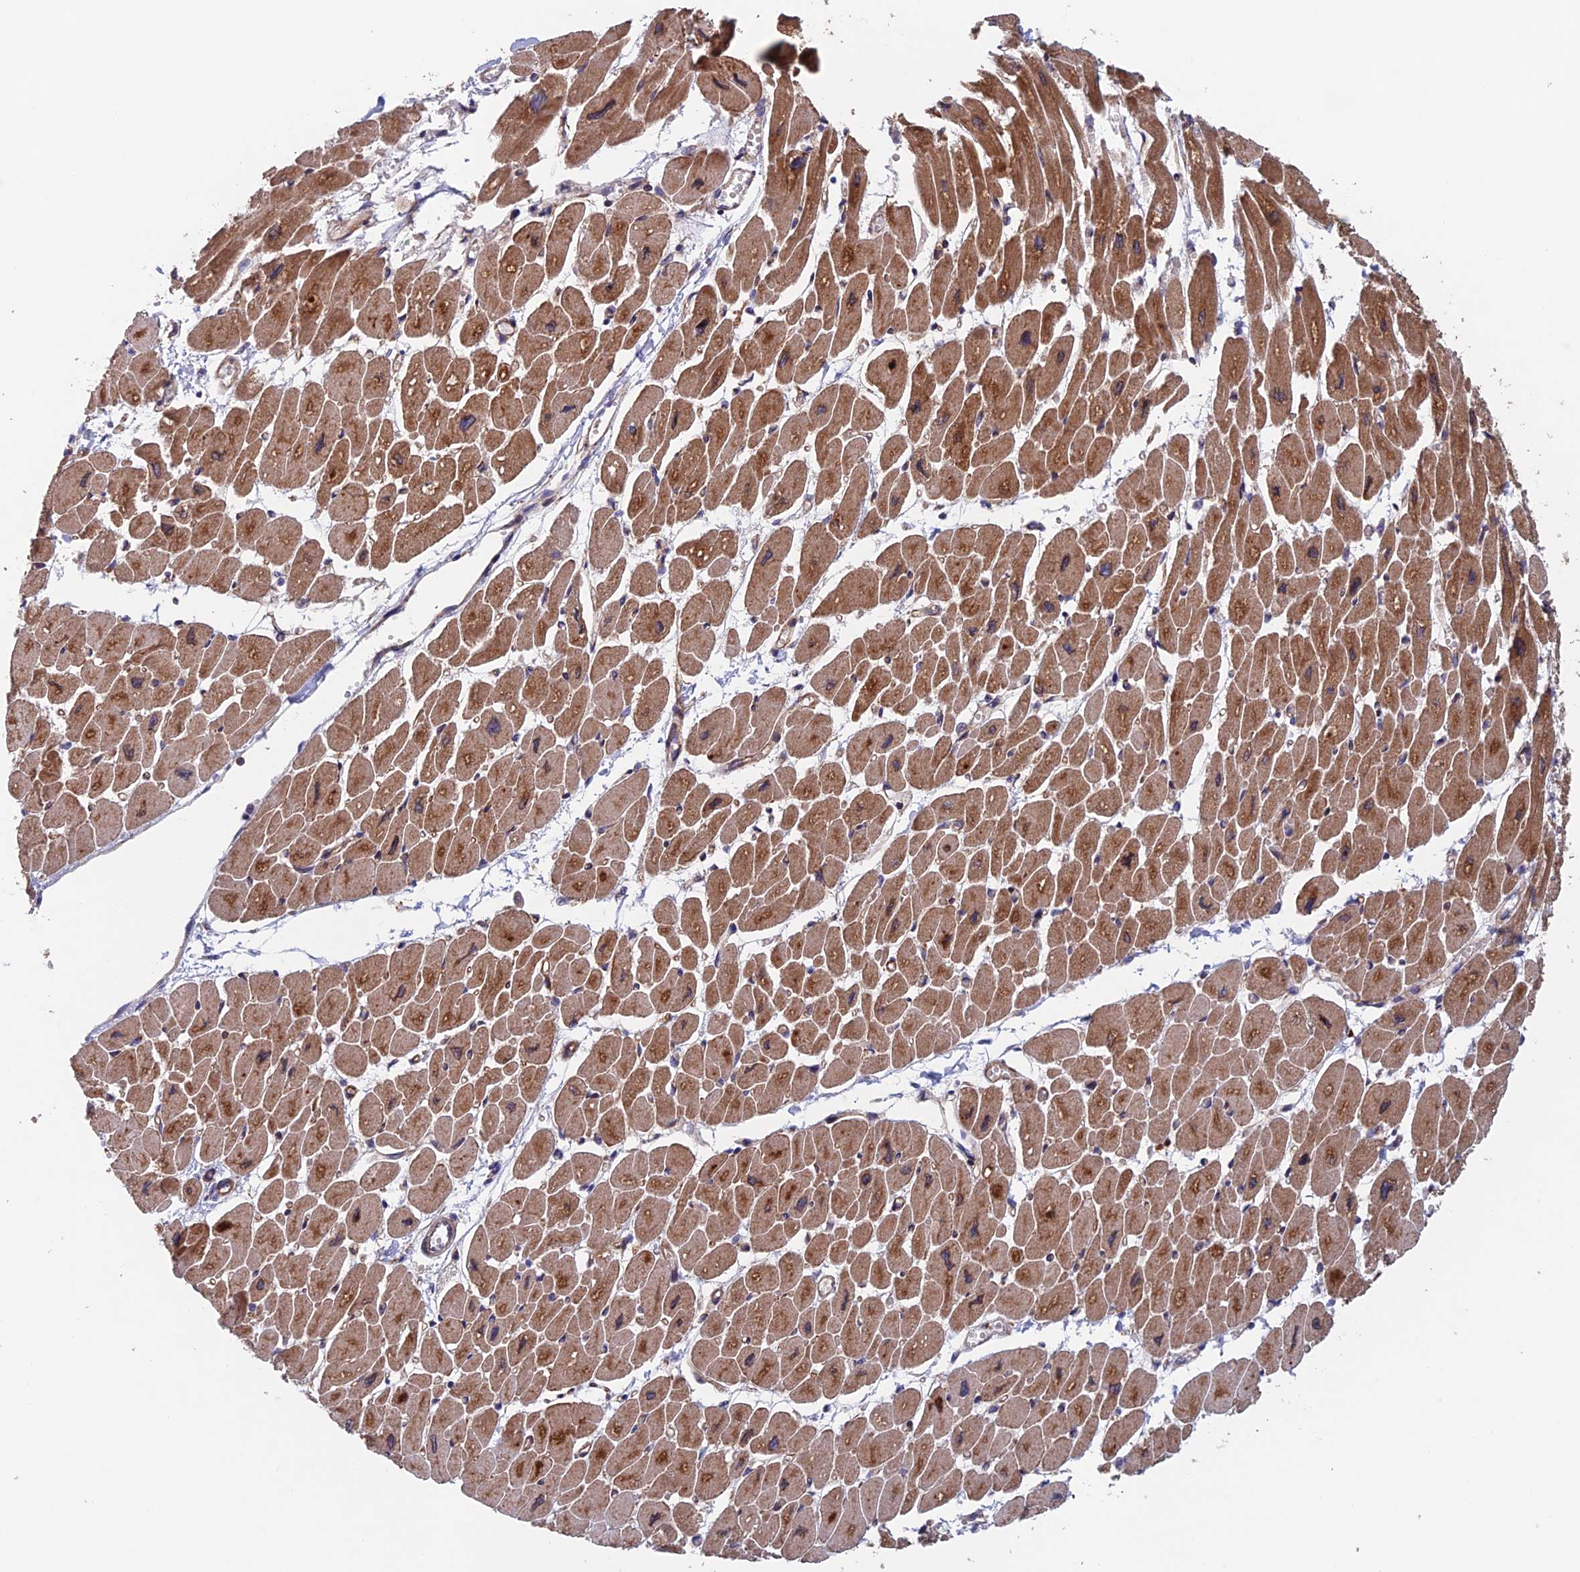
{"staining": {"intensity": "strong", "quantity": ">75%", "location": "cytoplasmic/membranous"}, "tissue": "heart muscle", "cell_type": "Cardiomyocytes", "image_type": "normal", "snomed": [{"axis": "morphology", "description": "Normal tissue, NOS"}, {"axis": "topography", "description": "Heart"}], "caption": "The image demonstrates immunohistochemical staining of normal heart muscle. There is strong cytoplasmic/membranous expression is identified in about >75% of cardiomyocytes.", "gene": "MRPL1", "patient": {"sex": "female", "age": 54}}